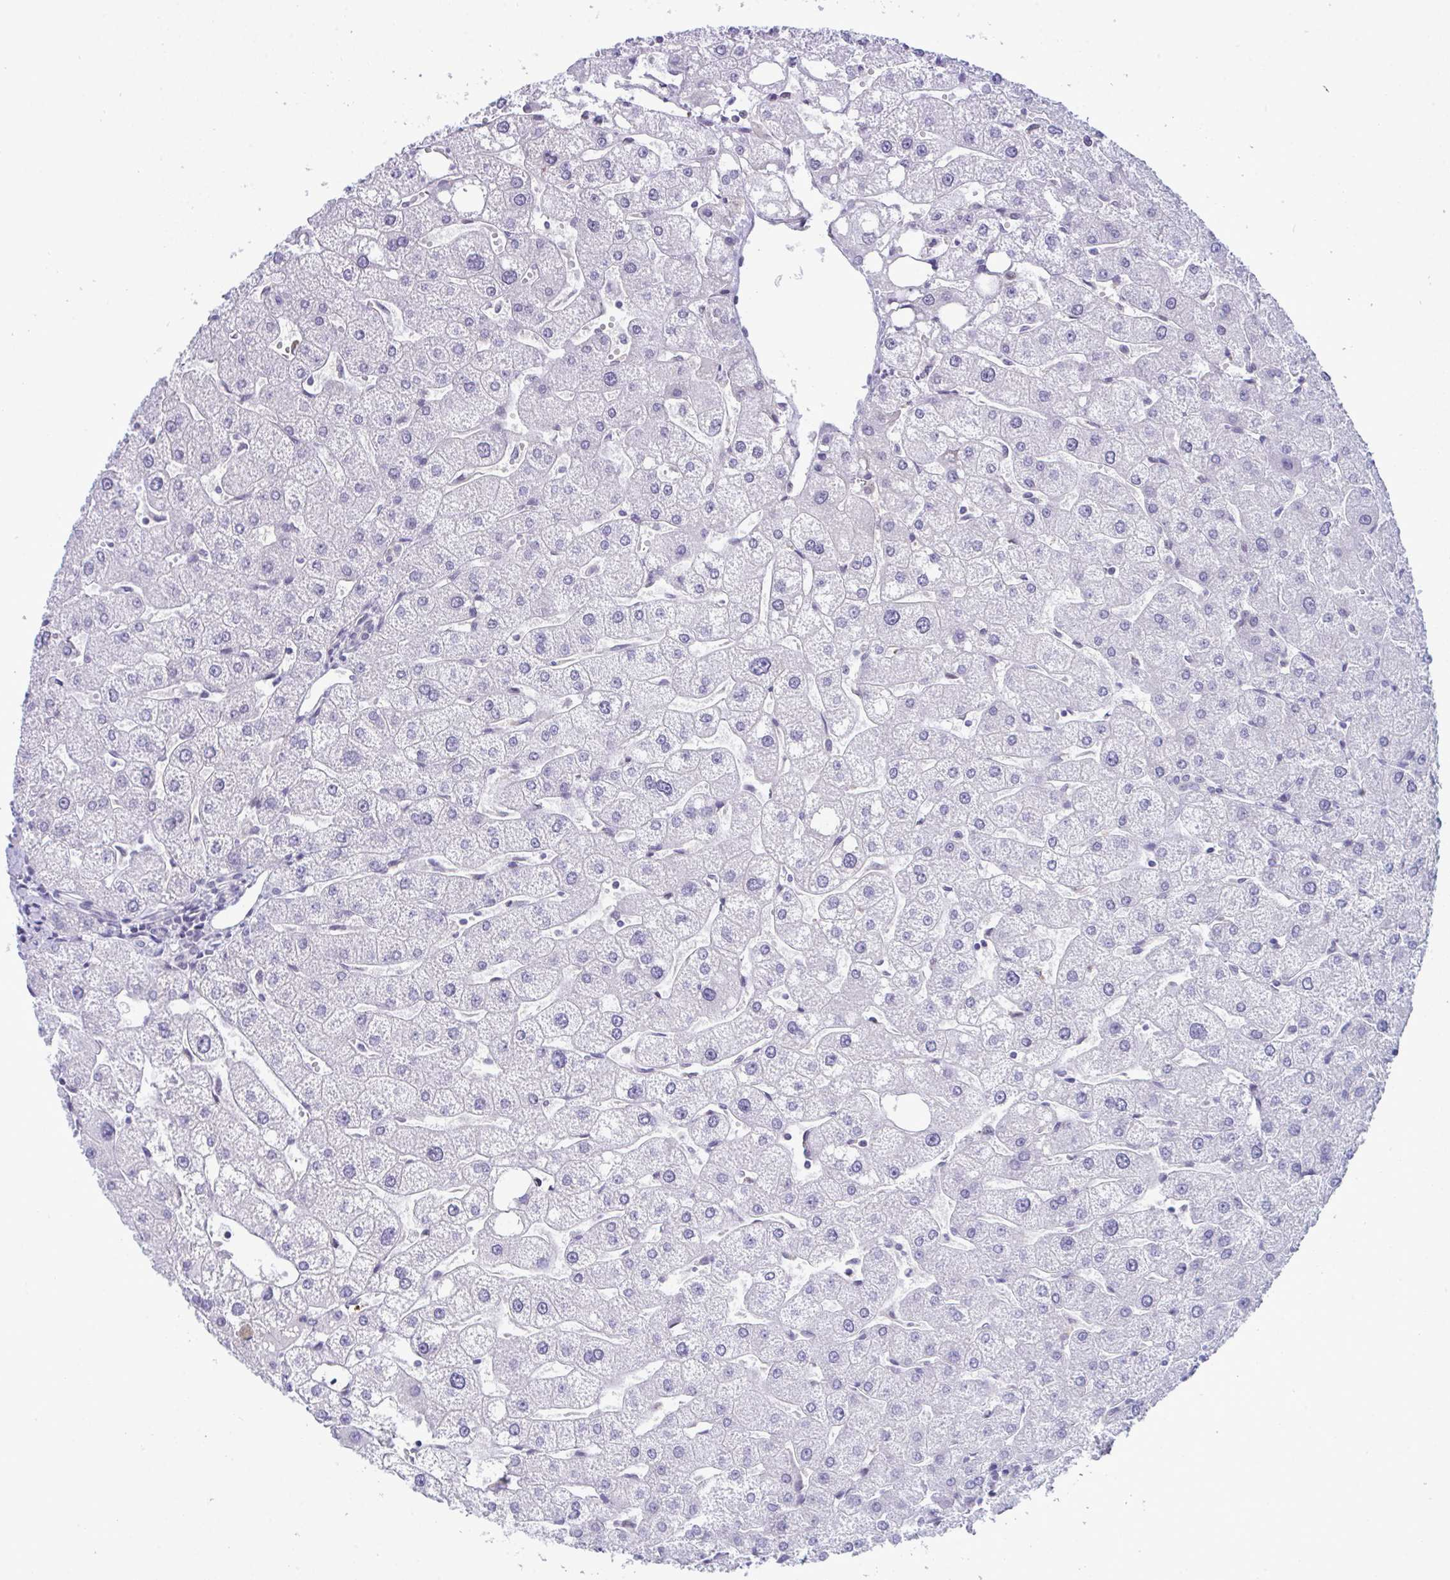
{"staining": {"intensity": "negative", "quantity": "none", "location": "none"}, "tissue": "liver", "cell_type": "Cholangiocytes", "image_type": "normal", "snomed": [{"axis": "morphology", "description": "Normal tissue, NOS"}, {"axis": "topography", "description": "Liver"}], "caption": "This is an IHC photomicrograph of unremarkable liver. There is no positivity in cholangiocytes.", "gene": "ATP6V0D2", "patient": {"sex": "male", "age": 67}}